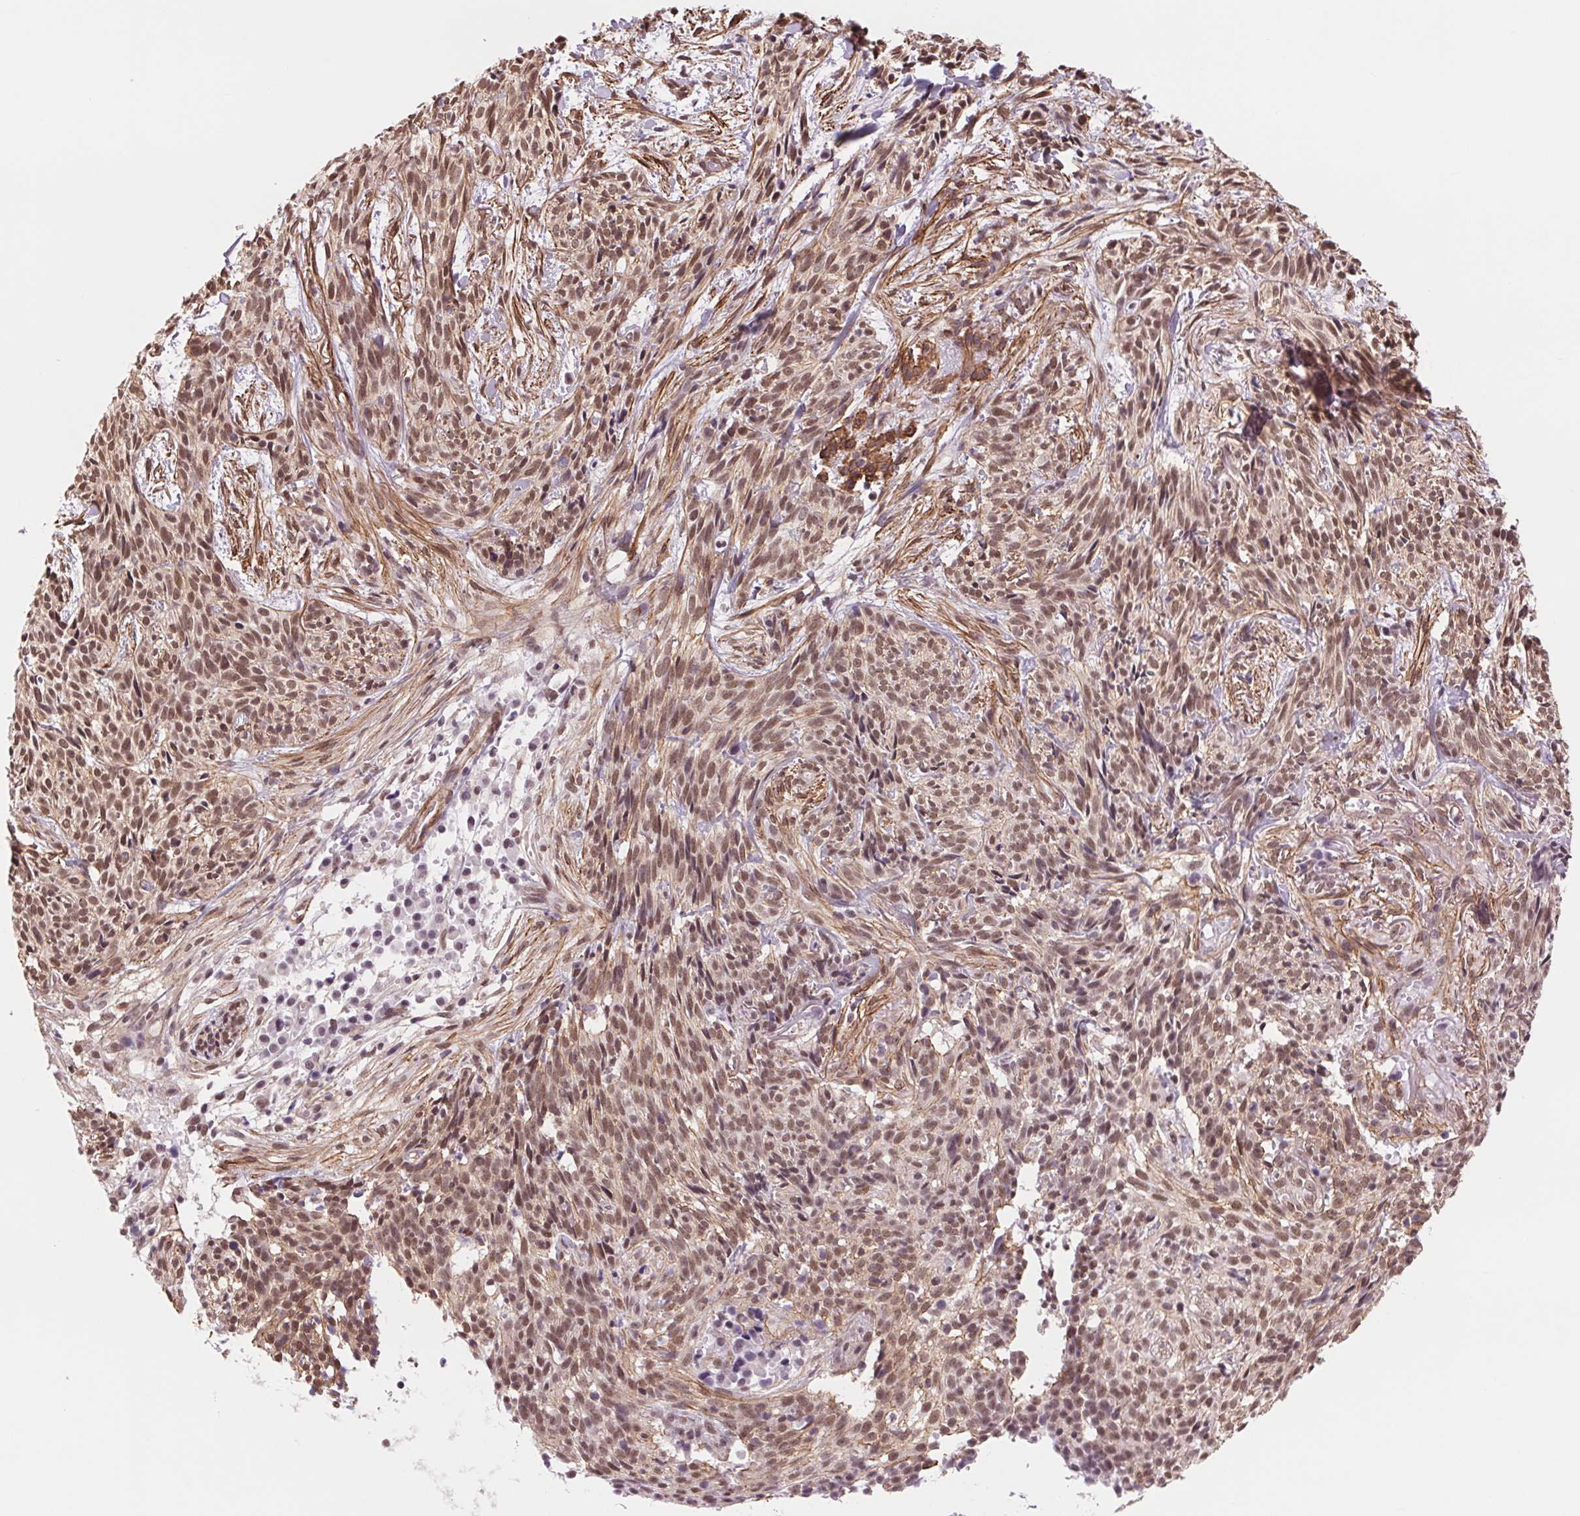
{"staining": {"intensity": "moderate", "quantity": ">75%", "location": "nuclear"}, "tissue": "skin cancer", "cell_type": "Tumor cells", "image_type": "cancer", "snomed": [{"axis": "morphology", "description": "Basal cell carcinoma"}, {"axis": "topography", "description": "Skin"}], "caption": "DAB (3,3'-diaminobenzidine) immunohistochemical staining of human basal cell carcinoma (skin) displays moderate nuclear protein expression in approximately >75% of tumor cells. The staining was performed using DAB, with brown indicating positive protein expression. Nuclei are stained blue with hematoxylin.", "gene": "BCAT1", "patient": {"sex": "male", "age": 71}}